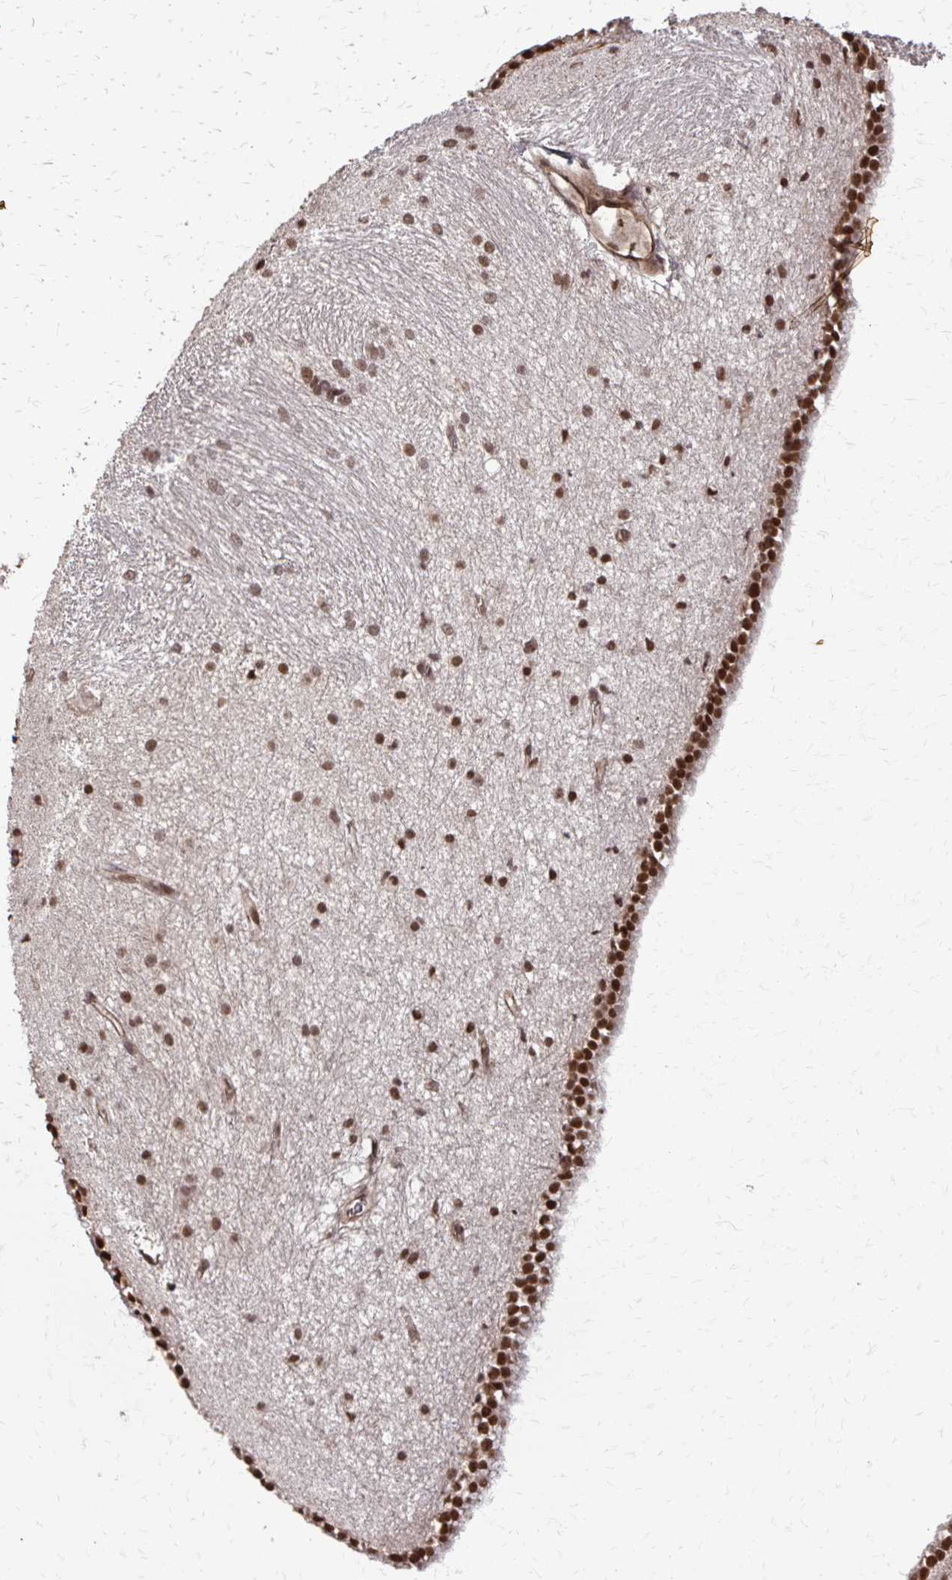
{"staining": {"intensity": "moderate", "quantity": ">75%", "location": "nuclear"}, "tissue": "hippocampus", "cell_type": "Glial cells", "image_type": "normal", "snomed": [{"axis": "morphology", "description": "Normal tissue, NOS"}, {"axis": "topography", "description": "Cerebral cortex"}, {"axis": "topography", "description": "Hippocampus"}], "caption": "Hippocampus stained for a protein reveals moderate nuclear positivity in glial cells. The staining is performed using DAB (3,3'-diaminobenzidine) brown chromogen to label protein expression. The nuclei are counter-stained blue using hematoxylin.", "gene": "SS18", "patient": {"sex": "female", "age": 19}}